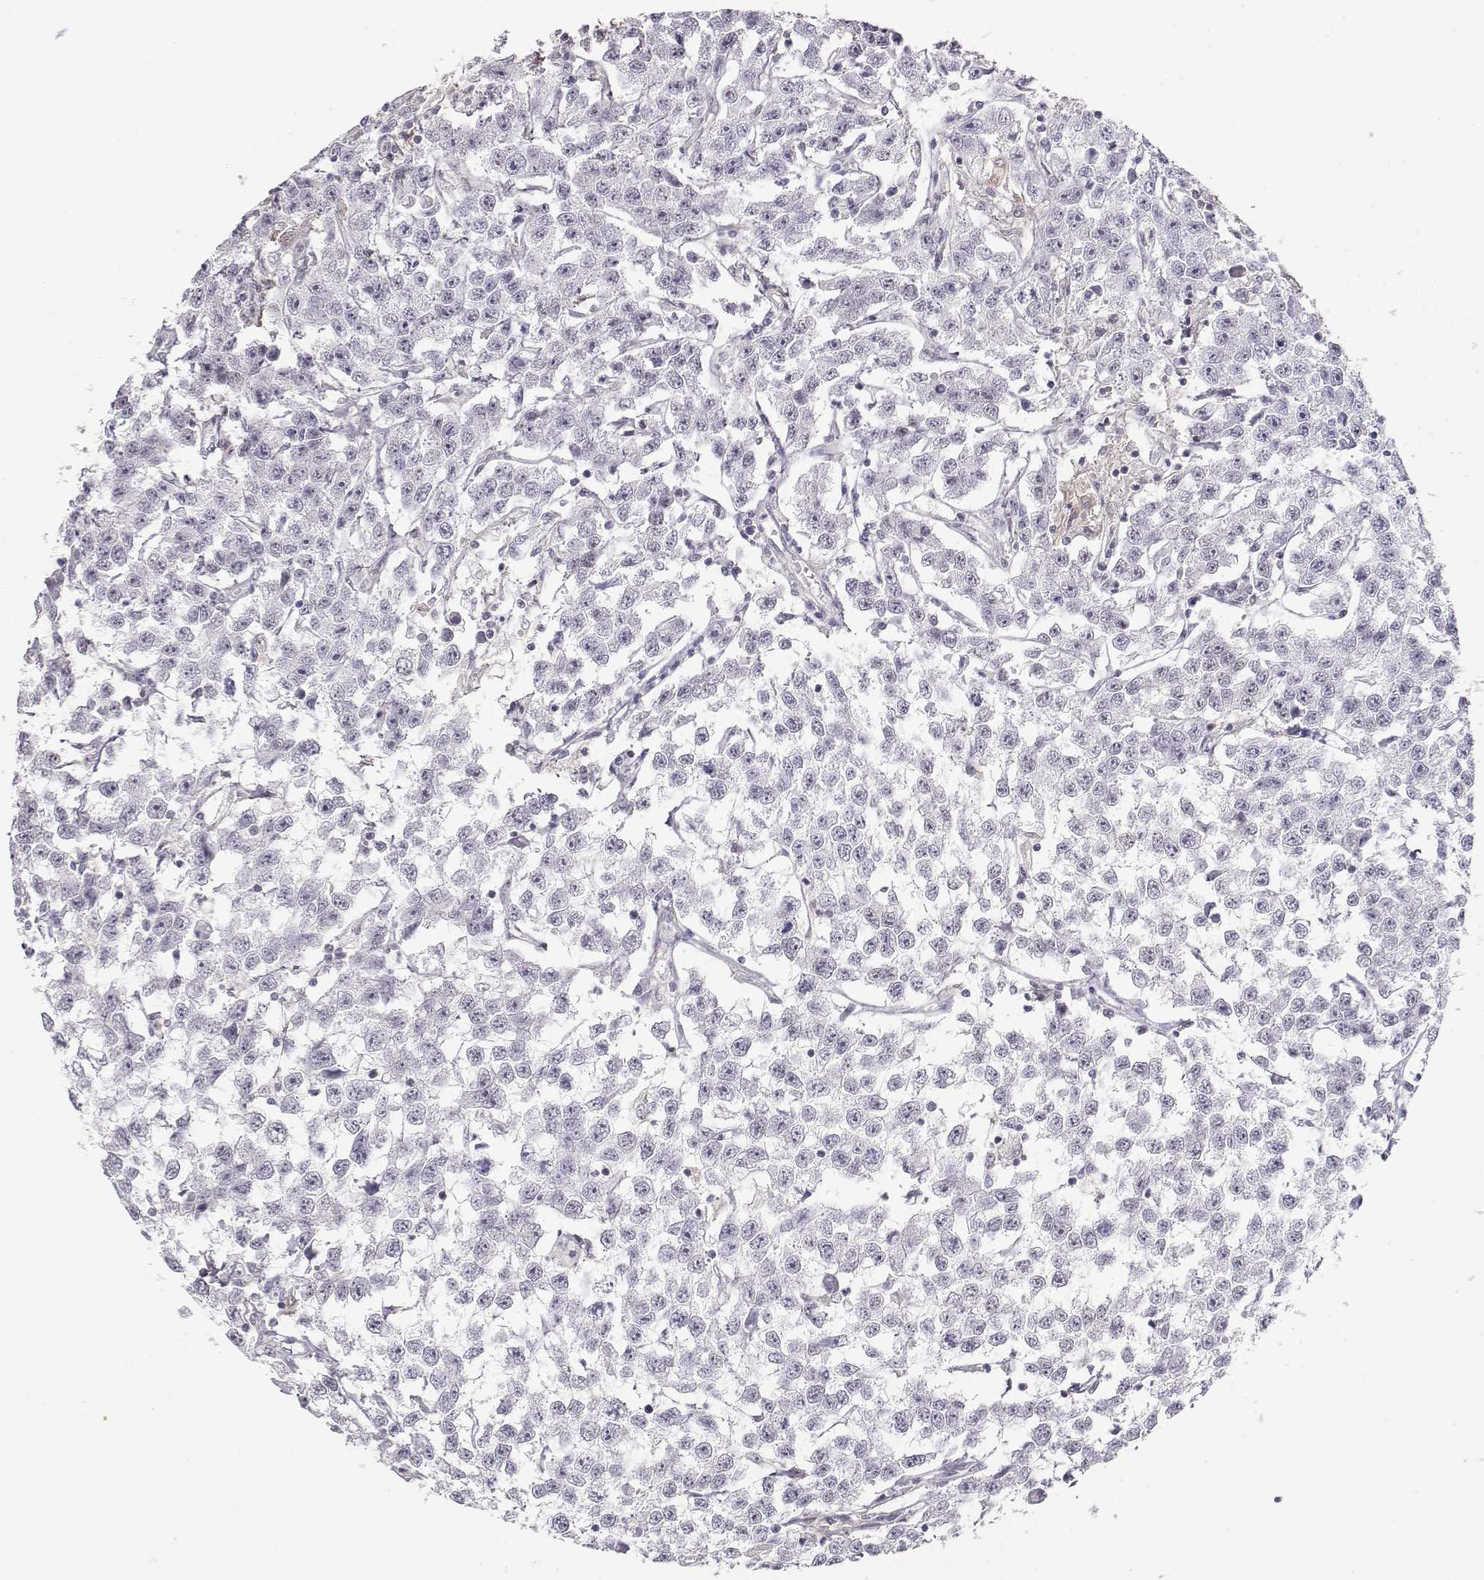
{"staining": {"intensity": "negative", "quantity": "none", "location": "none"}, "tissue": "testis cancer", "cell_type": "Tumor cells", "image_type": "cancer", "snomed": [{"axis": "morphology", "description": "Seminoma, NOS"}, {"axis": "topography", "description": "Testis"}], "caption": "Photomicrograph shows no significant protein staining in tumor cells of testis cancer (seminoma).", "gene": "TEPP", "patient": {"sex": "male", "age": 59}}